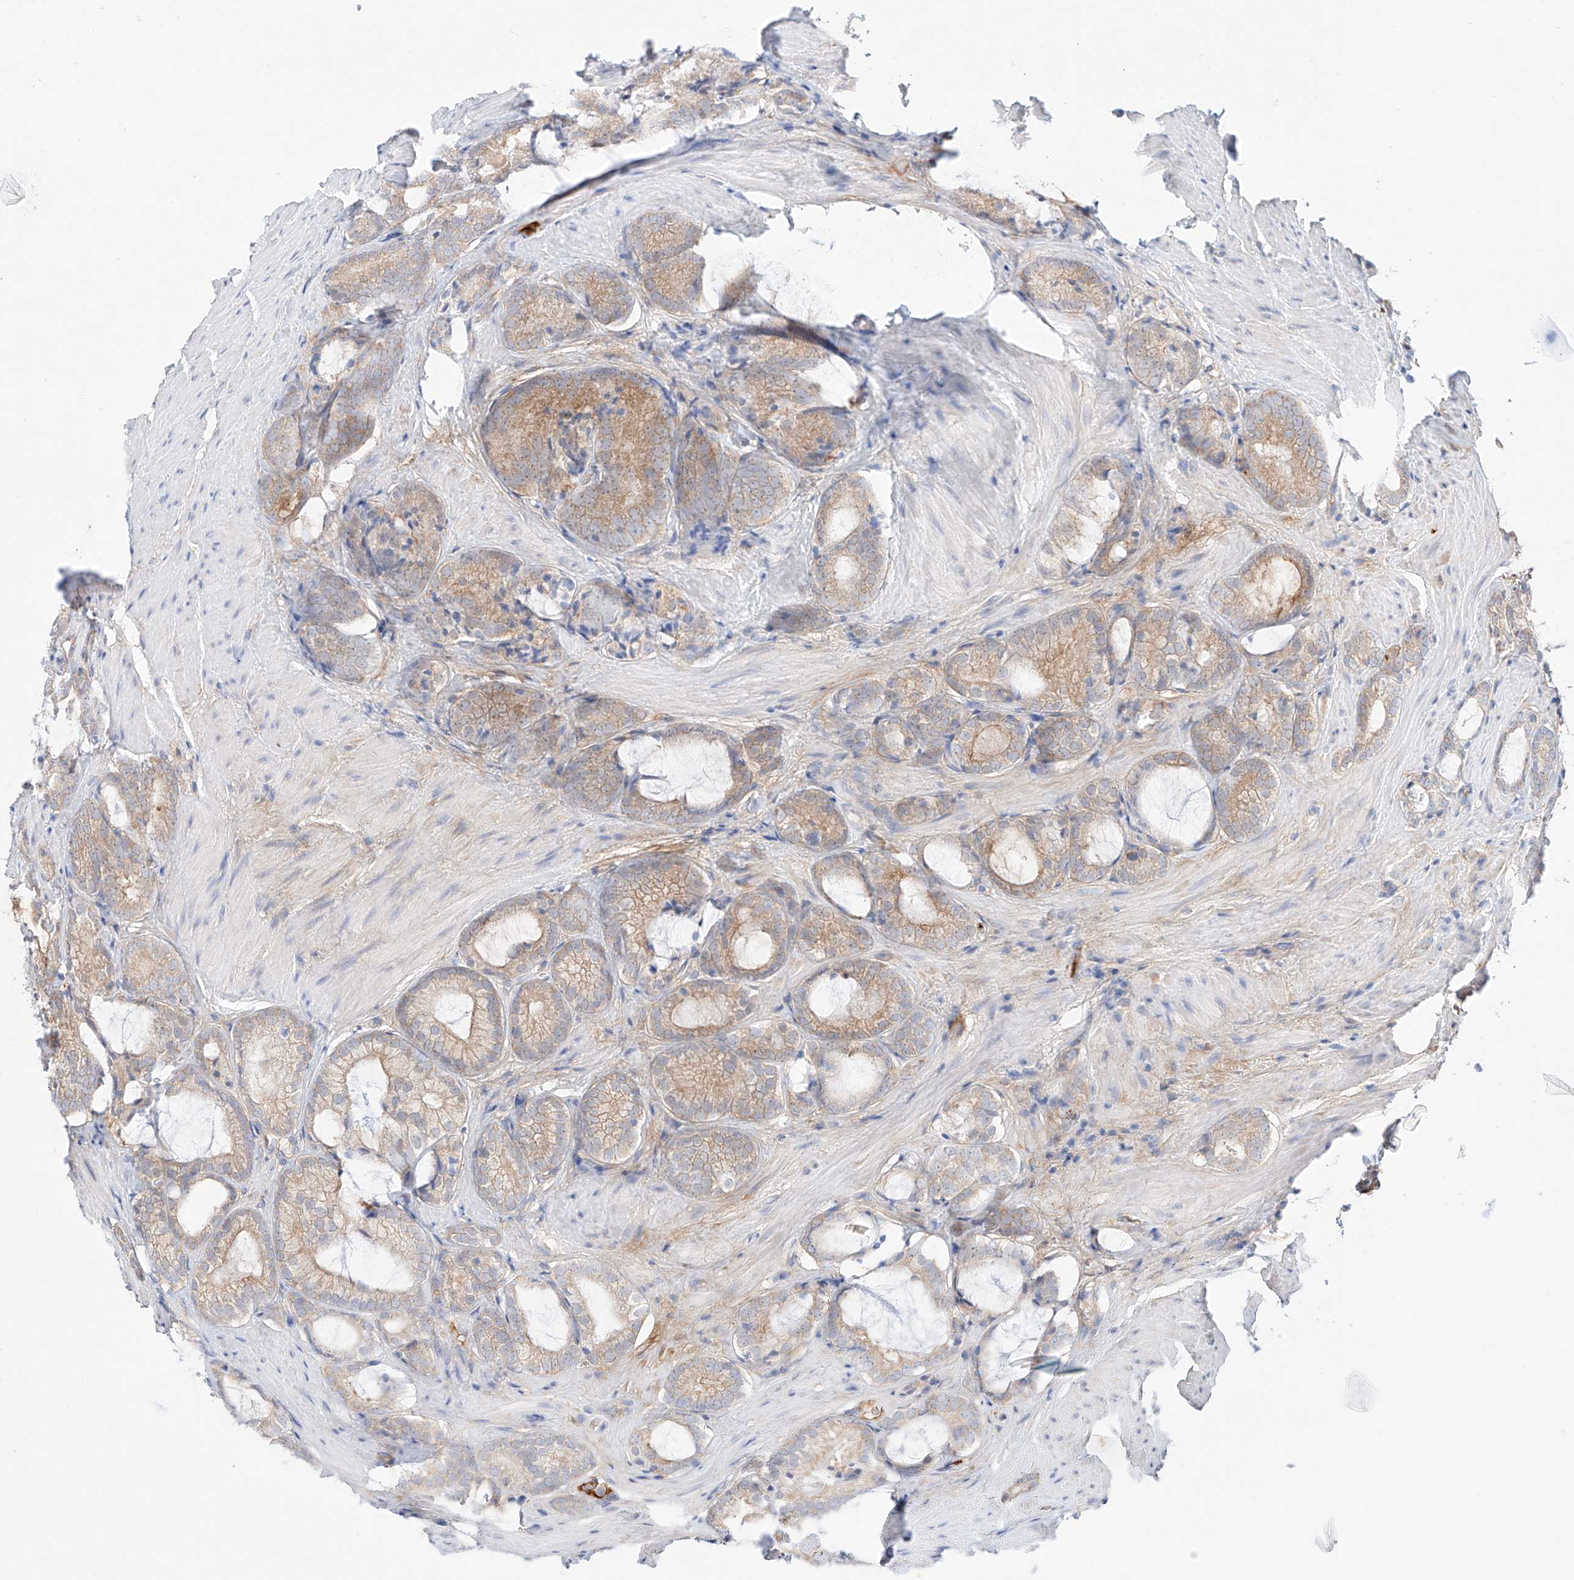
{"staining": {"intensity": "weak", "quantity": "25%-75%", "location": "nuclear"}, "tissue": "prostate cancer", "cell_type": "Tumor cells", "image_type": "cancer", "snomed": [{"axis": "morphology", "description": "Adenocarcinoma, High grade"}, {"axis": "topography", "description": "Prostate"}], "caption": "Prostate cancer stained with DAB immunohistochemistry (IHC) demonstrates low levels of weak nuclear expression in about 25%-75% of tumor cells.", "gene": "PGGT1B", "patient": {"sex": "male", "age": 63}}